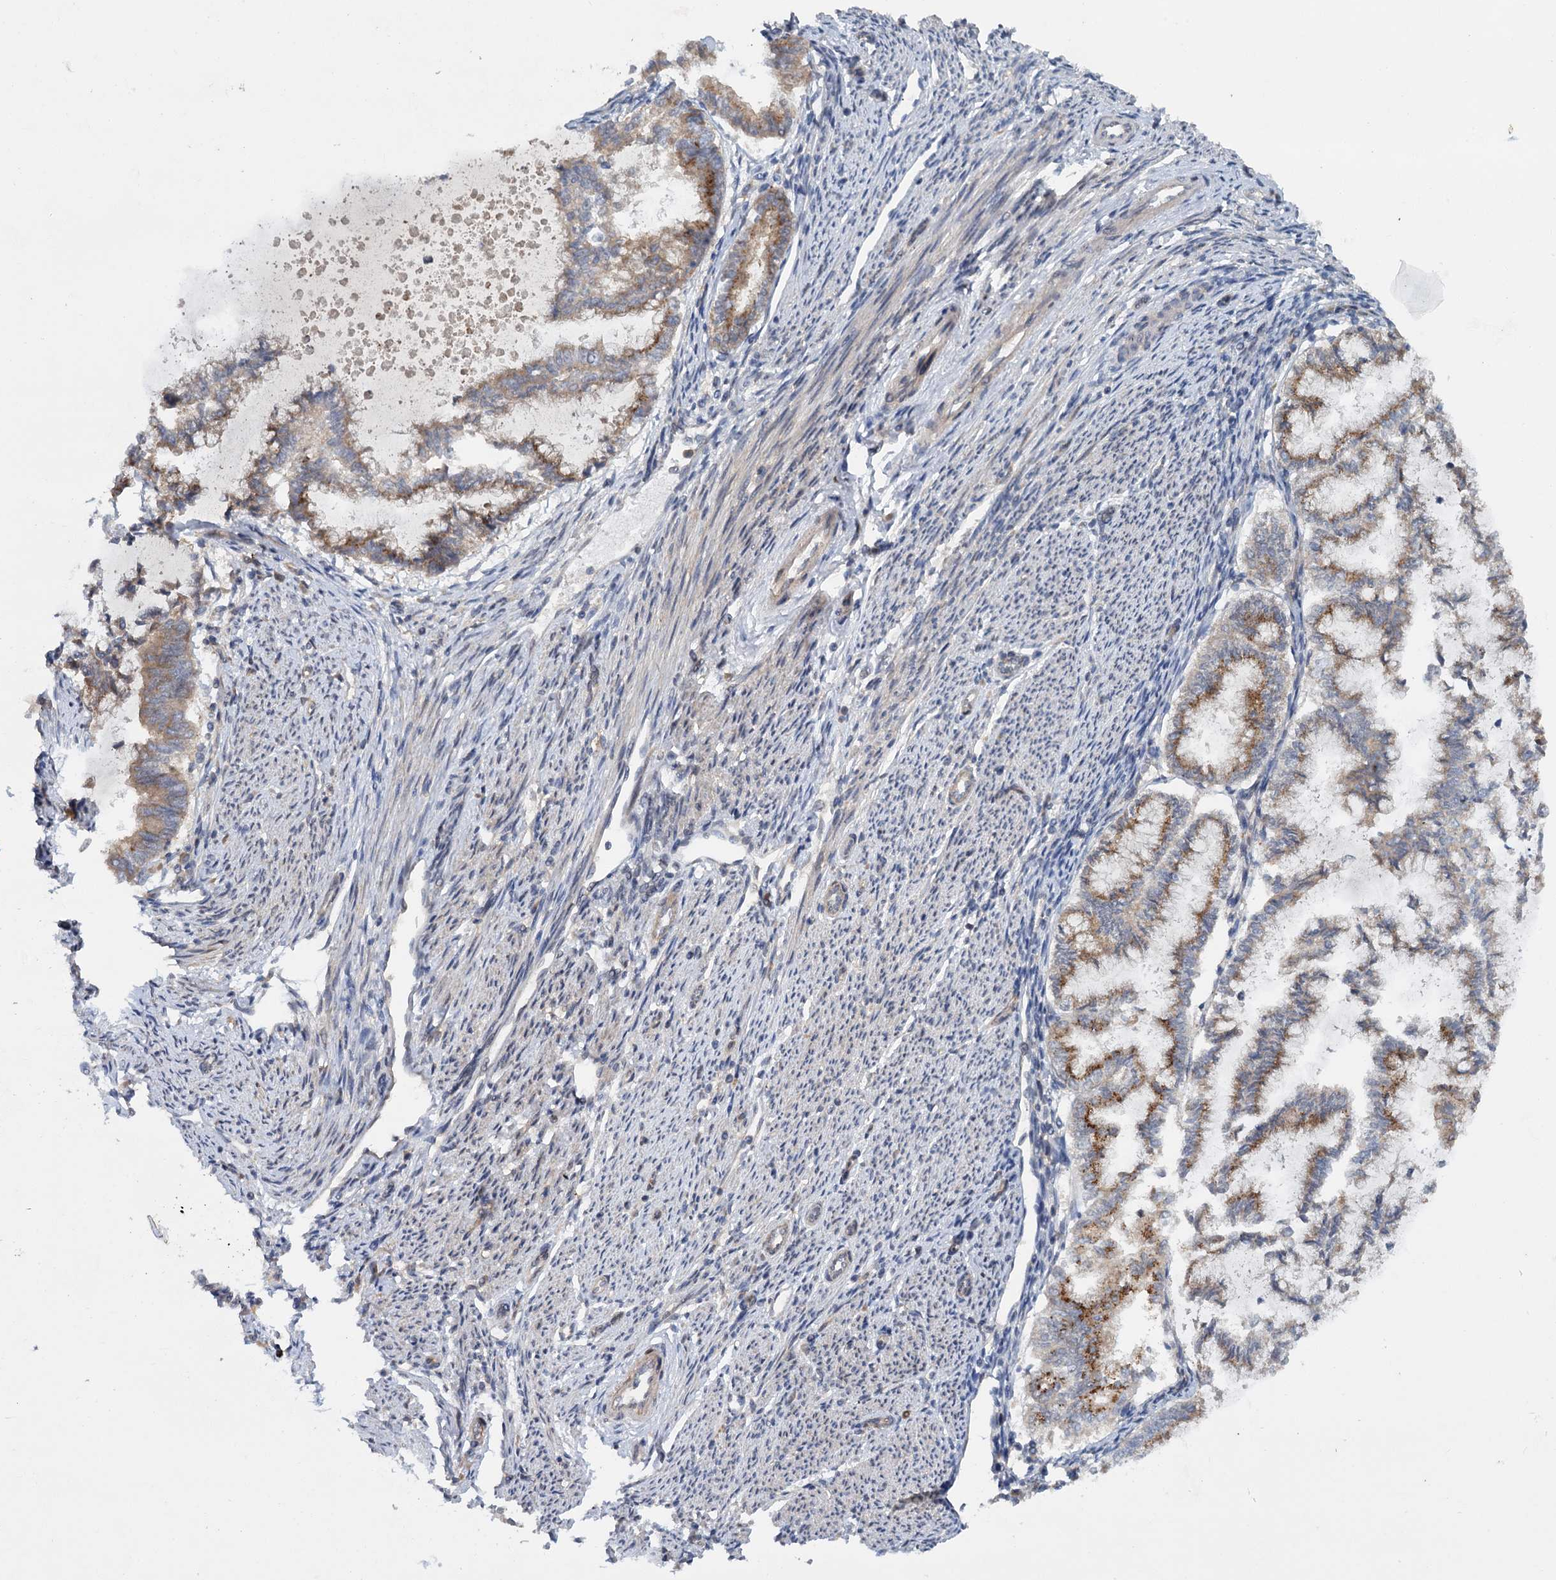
{"staining": {"intensity": "moderate", "quantity": ">75%", "location": "cytoplasmic/membranous"}, "tissue": "endometrial cancer", "cell_type": "Tumor cells", "image_type": "cancer", "snomed": [{"axis": "morphology", "description": "Adenocarcinoma, NOS"}, {"axis": "topography", "description": "Endometrium"}], "caption": "A photomicrograph of human endometrial adenocarcinoma stained for a protein shows moderate cytoplasmic/membranous brown staining in tumor cells. (IHC, brightfield microscopy, high magnification).", "gene": "ZNF324", "patient": {"sex": "female", "age": 79}}